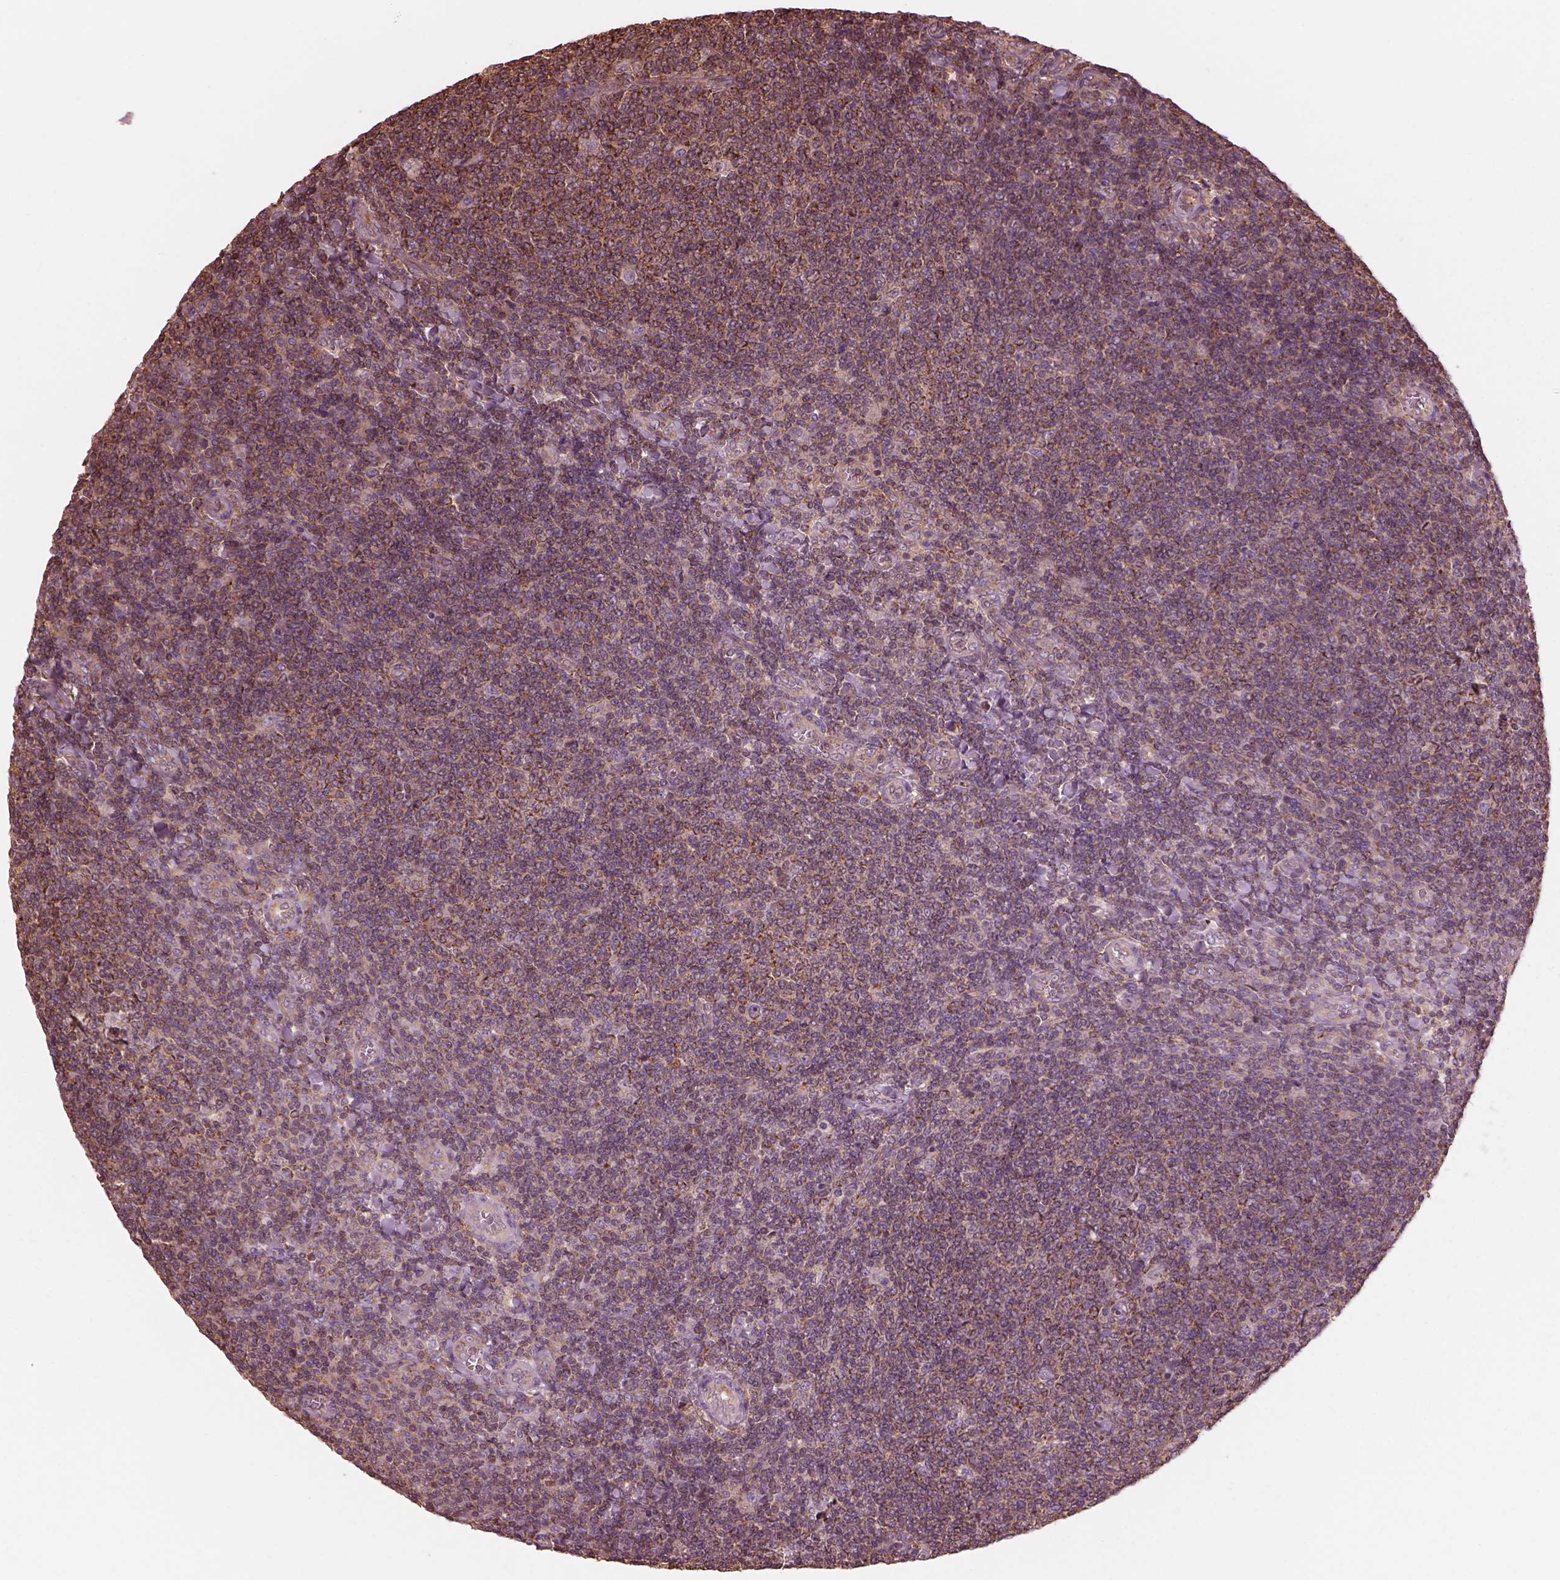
{"staining": {"intensity": "moderate", "quantity": ">75%", "location": "cytoplasmic/membranous"}, "tissue": "lymphoma", "cell_type": "Tumor cells", "image_type": "cancer", "snomed": [{"axis": "morphology", "description": "Malignant lymphoma, non-Hodgkin's type, Low grade"}, {"axis": "topography", "description": "Lymph node"}], "caption": "Protein analysis of malignant lymphoma, non-Hodgkin's type (low-grade) tissue reveals moderate cytoplasmic/membranous expression in about >75% of tumor cells.", "gene": "STK33", "patient": {"sex": "male", "age": 52}}